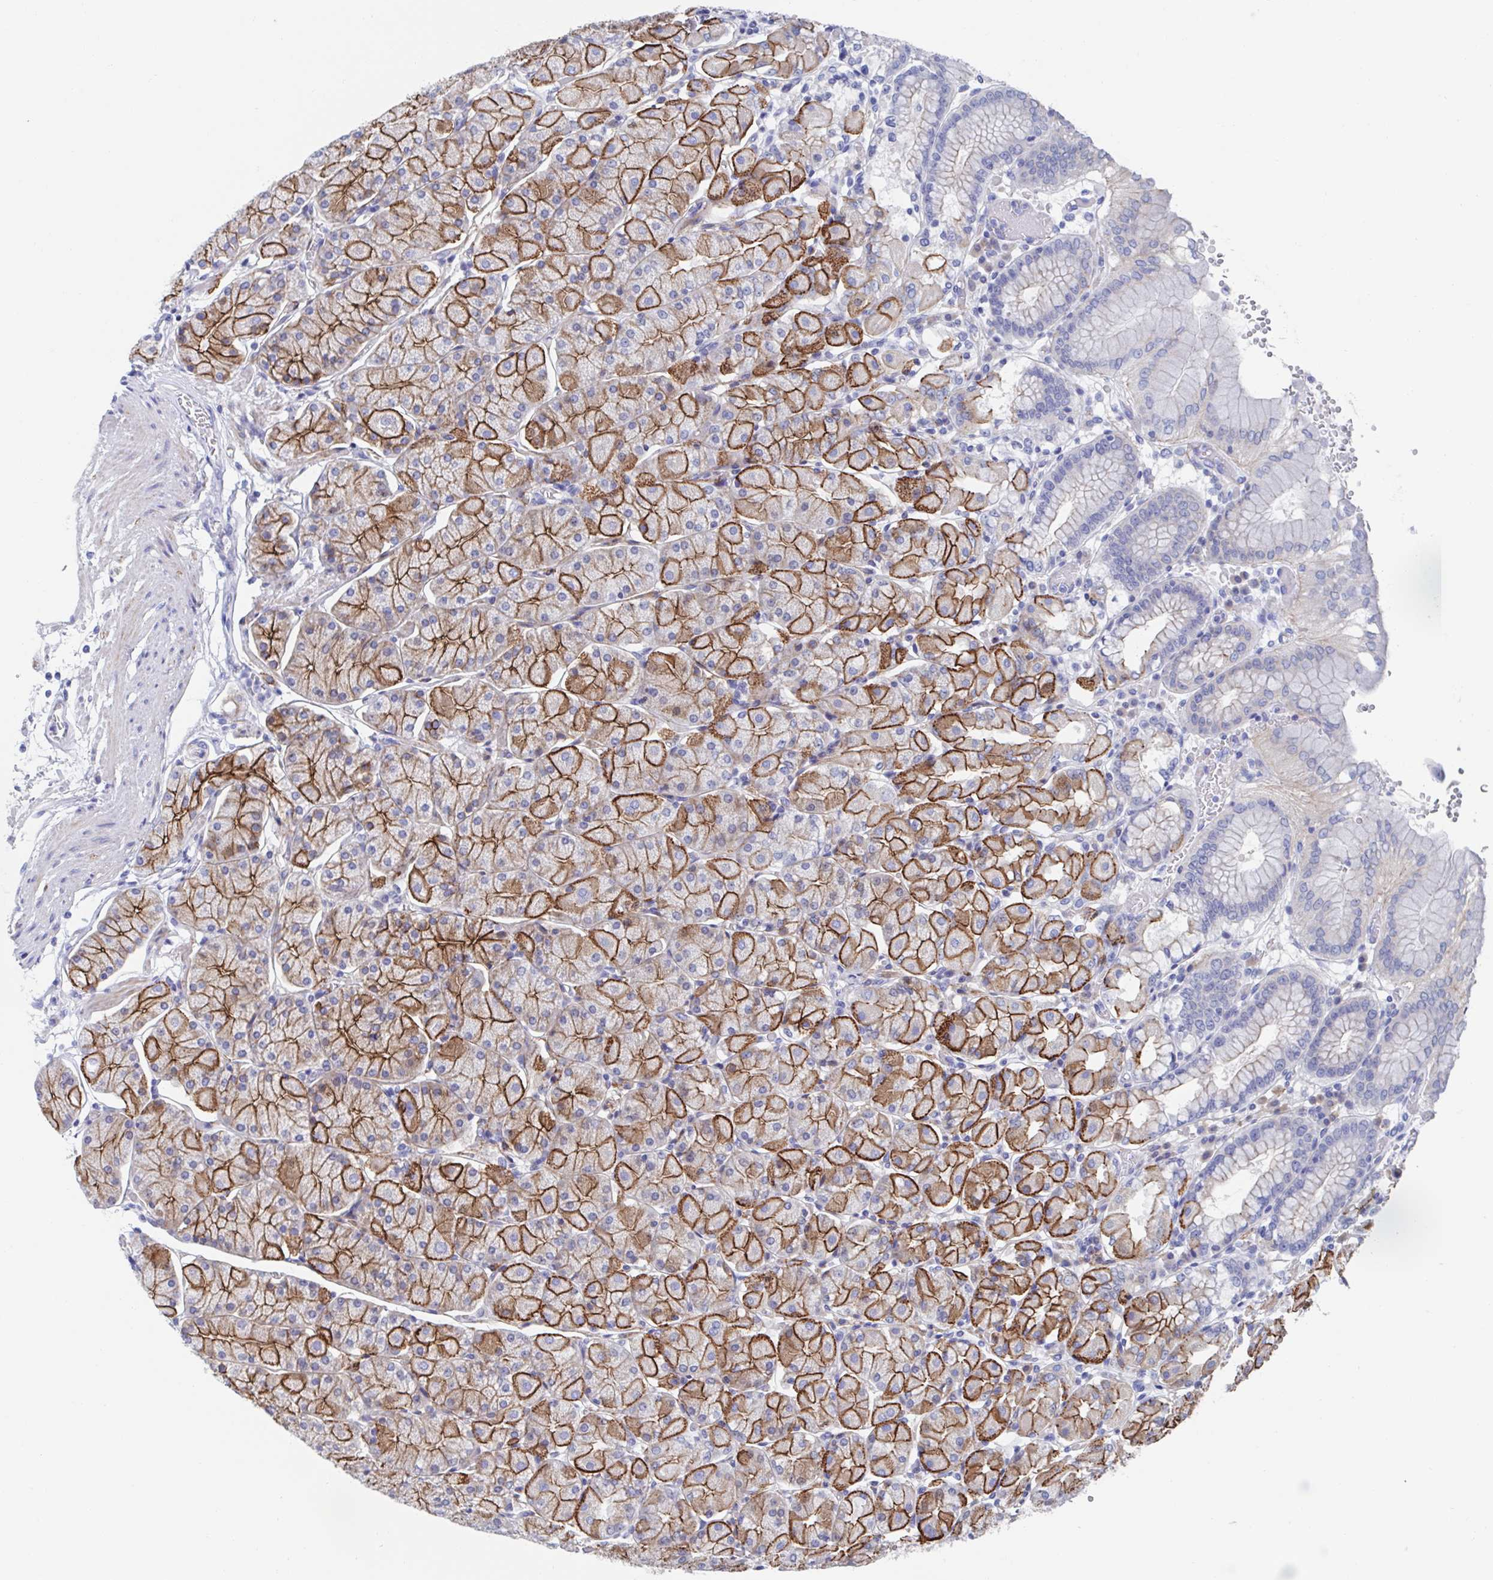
{"staining": {"intensity": "moderate", "quantity": "25%-75%", "location": "cytoplasmic/membranous"}, "tissue": "stomach", "cell_type": "Glandular cells", "image_type": "normal", "snomed": [{"axis": "morphology", "description": "Normal tissue, NOS"}, {"axis": "topography", "description": "Stomach, upper"}, {"axis": "topography", "description": "Stomach"}], "caption": "The photomicrograph demonstrates staining of benign stomach, revealing moderate cytoplasmic/membranous protein staining (brown color) within glandular cells. (brown staining indicates protein expression, while blue staining denotes nuclei).", "gene": "CDH2", "patient": {"sex": "male", "age": 76}}